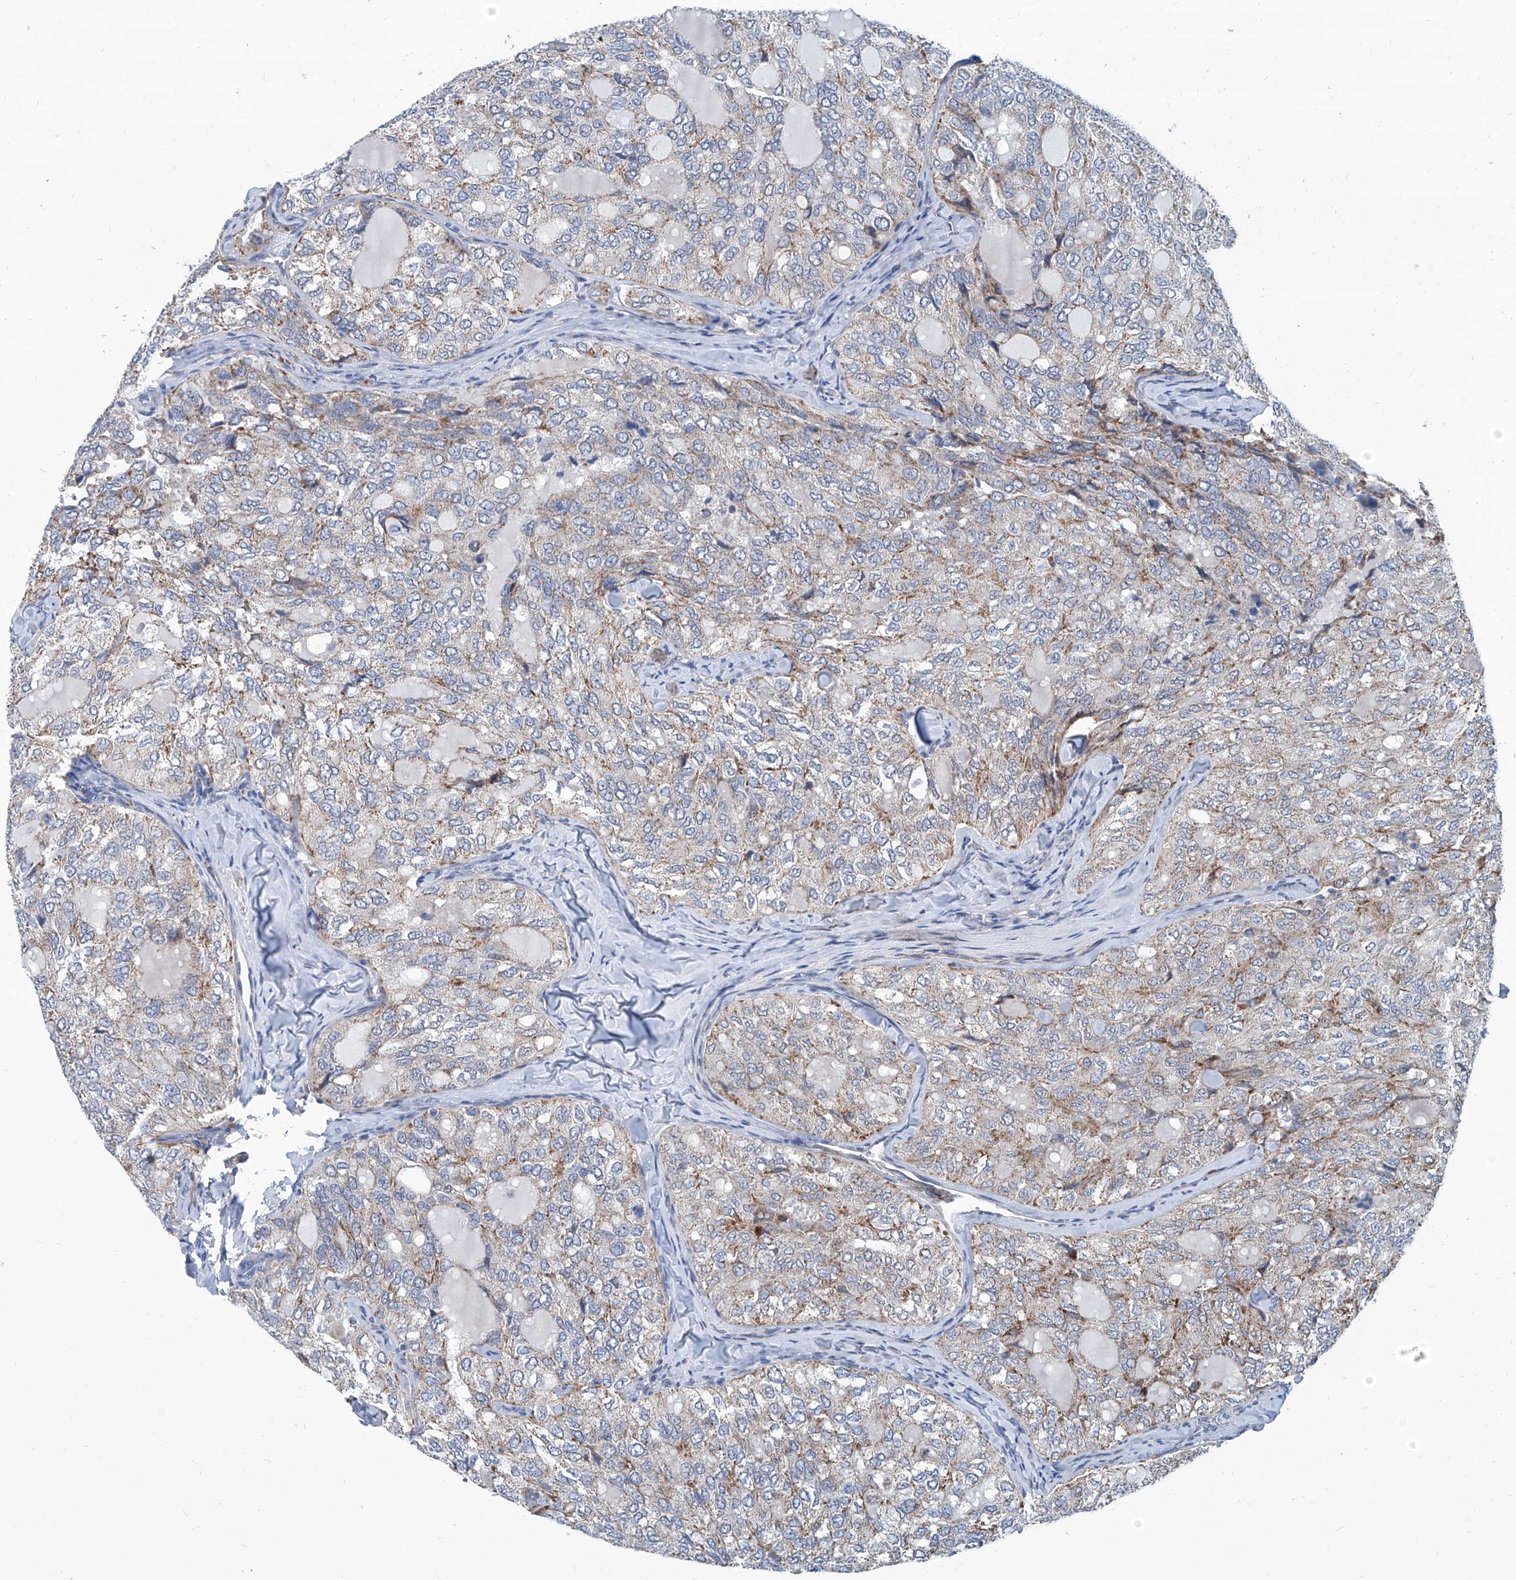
{"staining": {"intensity": "moderate", "quantity": "<25%", "location": "cytoplasmic/membranous"}, "tissue": "thyroid cancer", "cell_type": "Tumor cells", "image_type": "cancer", "snomed": [{"axis": "morphology", "description": "Follicular adenoma carcinoma, NOS"}, {"axis": "topography", "description": "Thyroid gland"}], "caption": "Thyroid follicular adenoma carcinoma stained for a protein demonstrates moderate cytoplasmic/membranous positivity in tumor cells.", "gene": "USP48", "patient": {"sex": "male", "age": 75}}